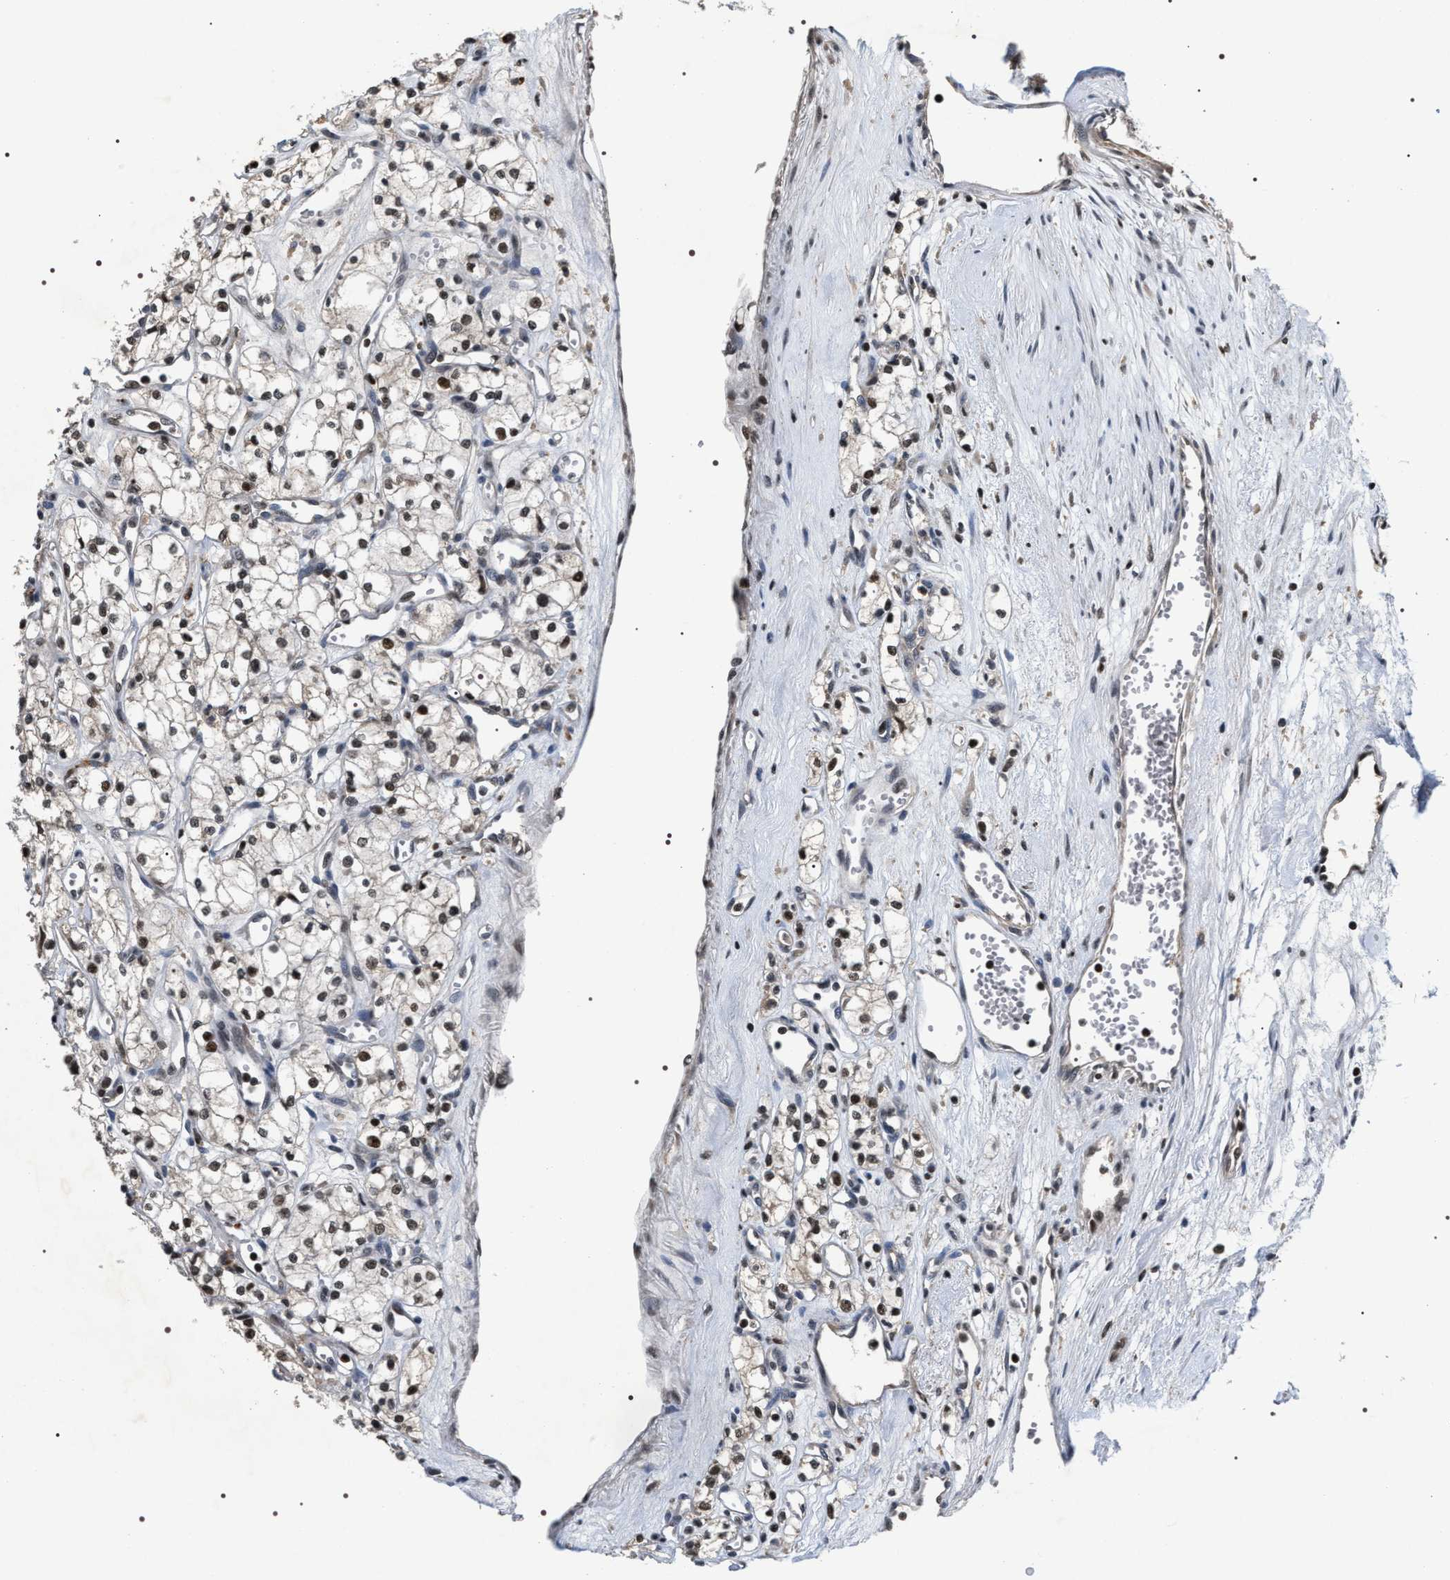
{"staining": {"intensity": "strong", "quantity": ">75%", "location": "nuclear"}, "tissue": "renal cancer", "cell_type": "Tumor cells", "image_type": "cancer", "snomed": [{"axis": "morphology", "description": "Adenocarcinoma, NOS"}, {"axis": "topography", "description": "Kidney"}], "caption": "Renal cancer was stained to show a protein in brown. There is high levels of strong nuclear positivity in approximately >75% of tumor cells. Ihc stains the protein of interest in brown and the nuclei are stained blue.", "gene": "C7orf25", "patient": {"sex": "male", "age": 59}}